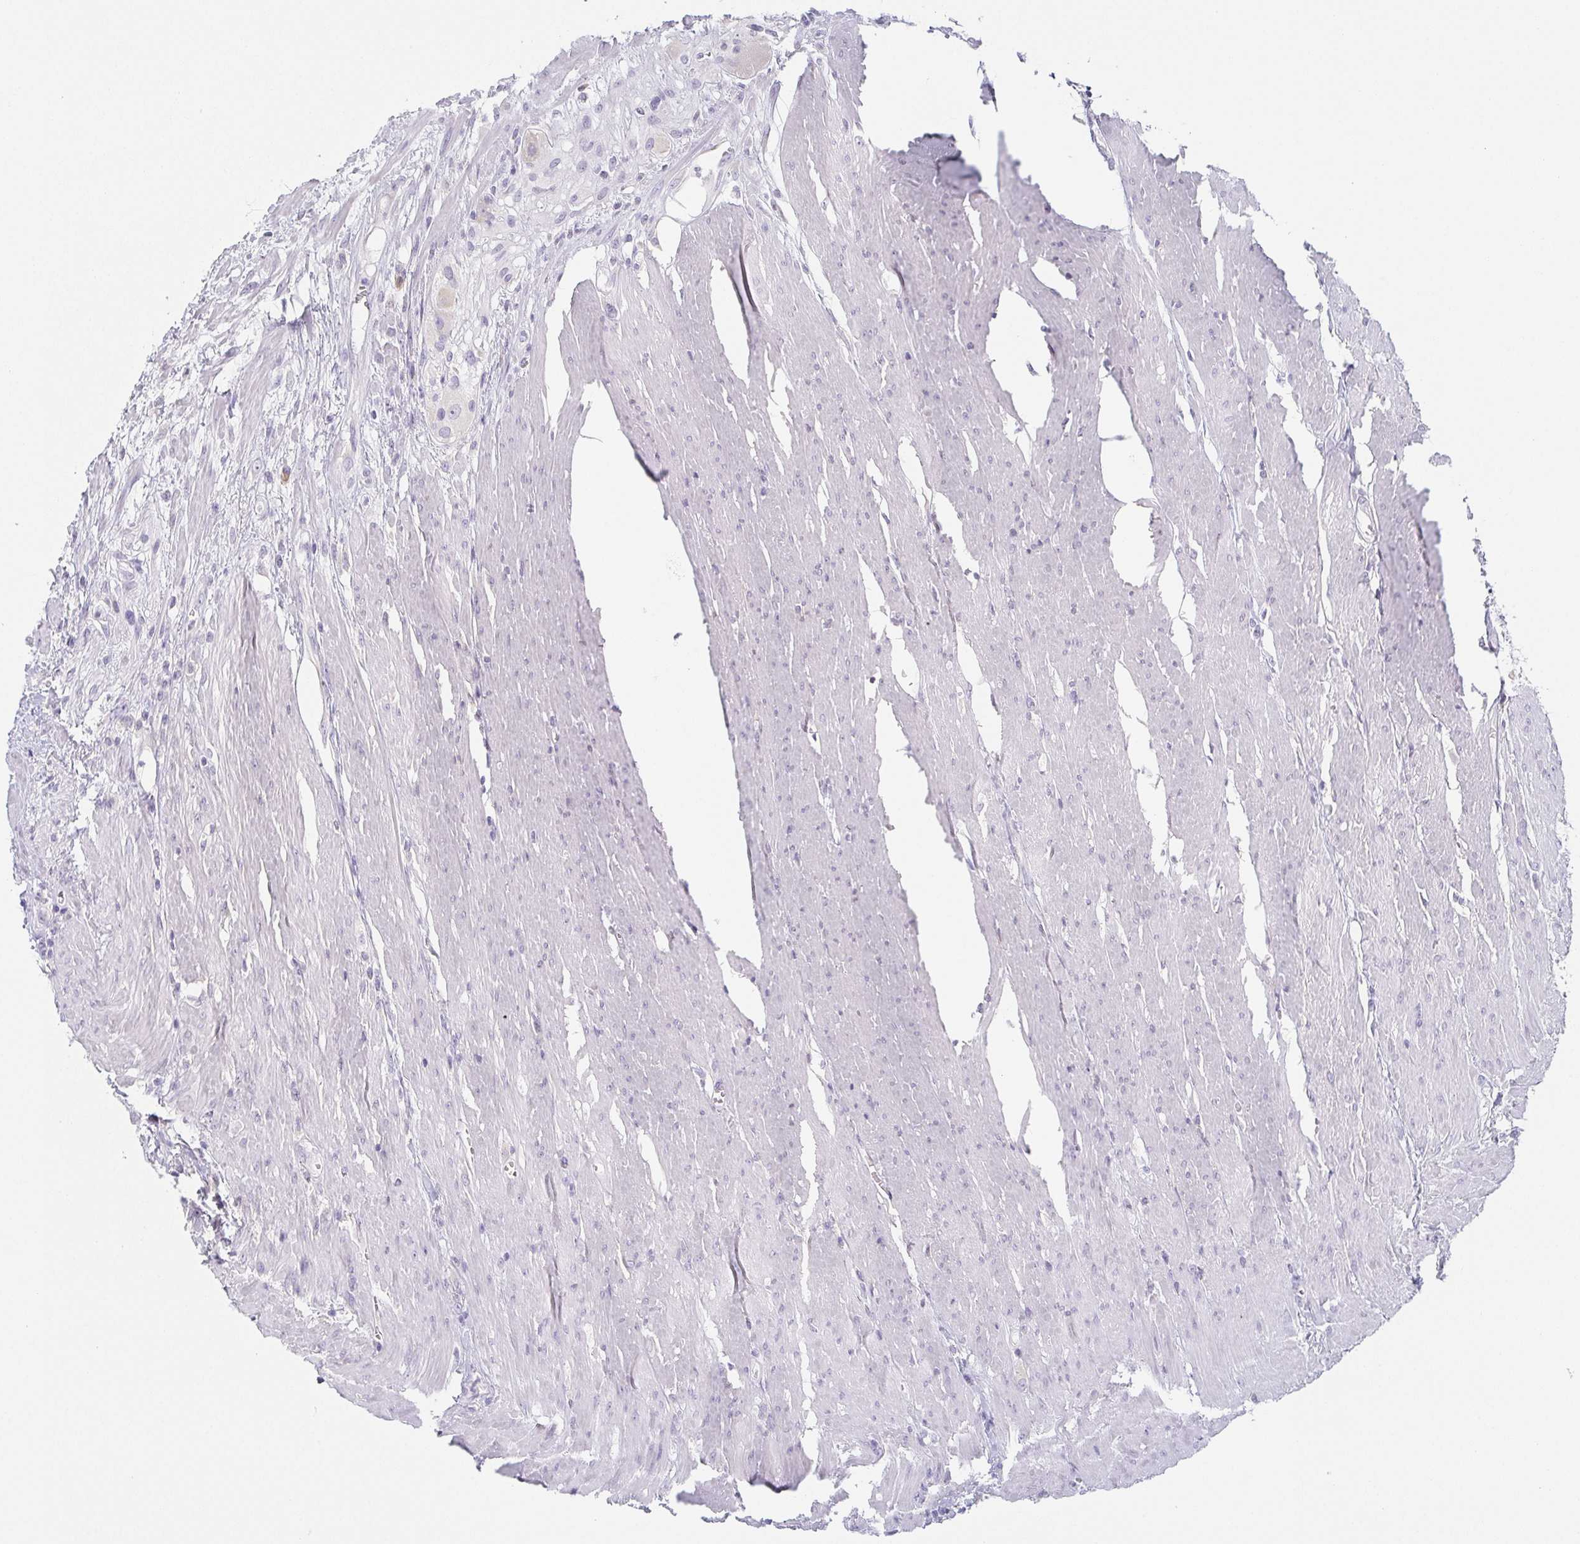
{"staining": {"intensity": "negative", "quantity": "none", "location": "none"}, "tissue": "colorectal cancer", "cell_type": "Tumor cells", "image_type": "cancer", "snomed": [{"axis": "morphology", "description": "Adenocarcinoma, NOS"}, {"axis": "topography", "description": "Rectum"}], "caption": "Colorectal cancer (adenocarcinoma) was stained to show a protein in brown. There is no significant positivity in tumor cells.", "gene": "PRR27", "patient": {"sex": "female", "age": 62}}